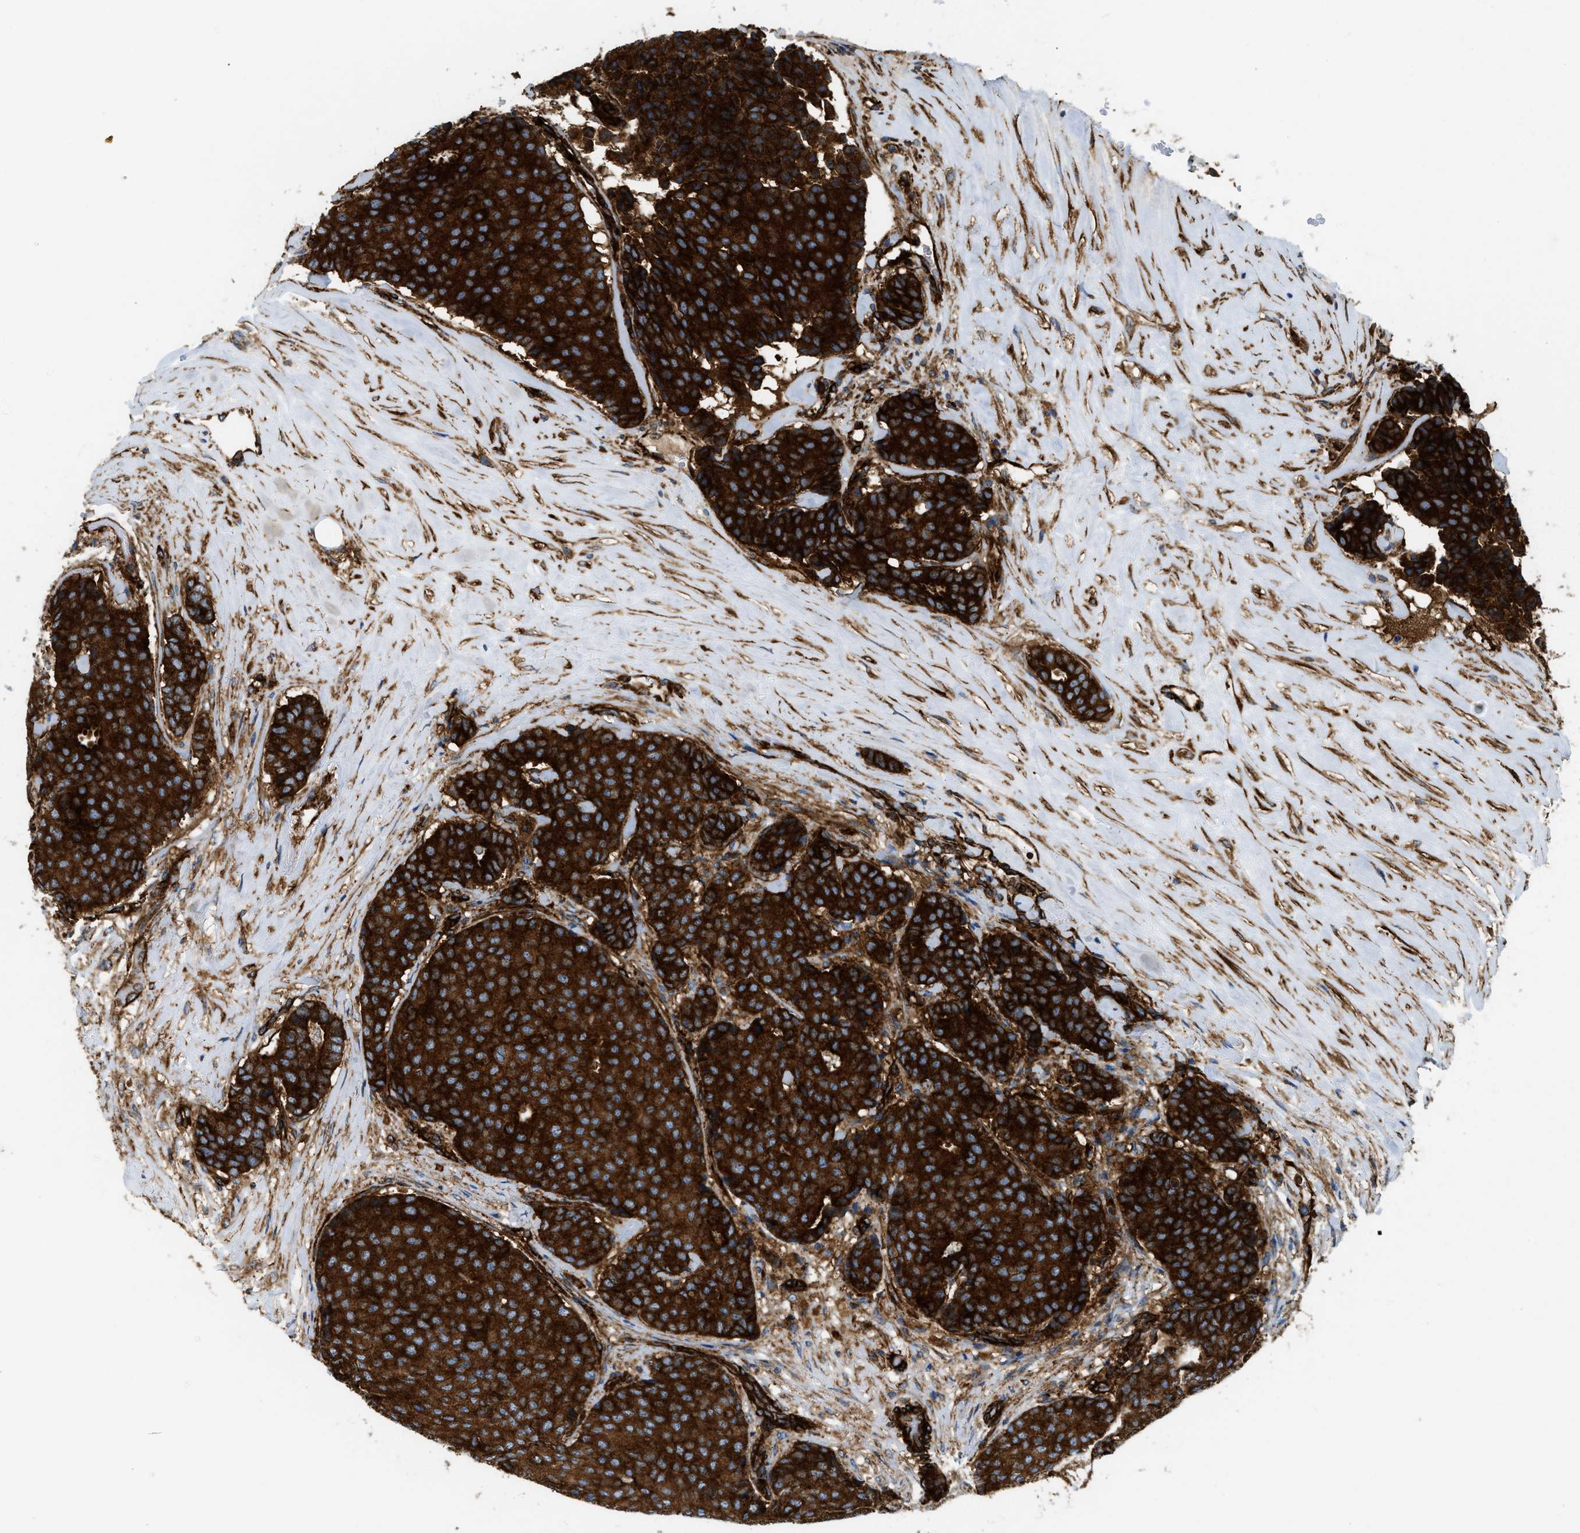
{"staining": {"intensity": "strong", "quantity": ">75%", "location": "cytoplasmic/membranous"}, "tissue": "breast cancer", "cell_type": "Tumor cells", "image_type": "cancer", "snomed": [{"axis": "morphology", "description": "Duct carcinoma"}, {"axis": "topography", "description": "Breast"}], "caption": "Protein staining reveals strong cytoplasmic/membranous expression in approximately >75% of tumor cells in breast invasive ductal carcinoma.", "gene": "HIP1", "patient": {"sex": "female", "age": 75}}